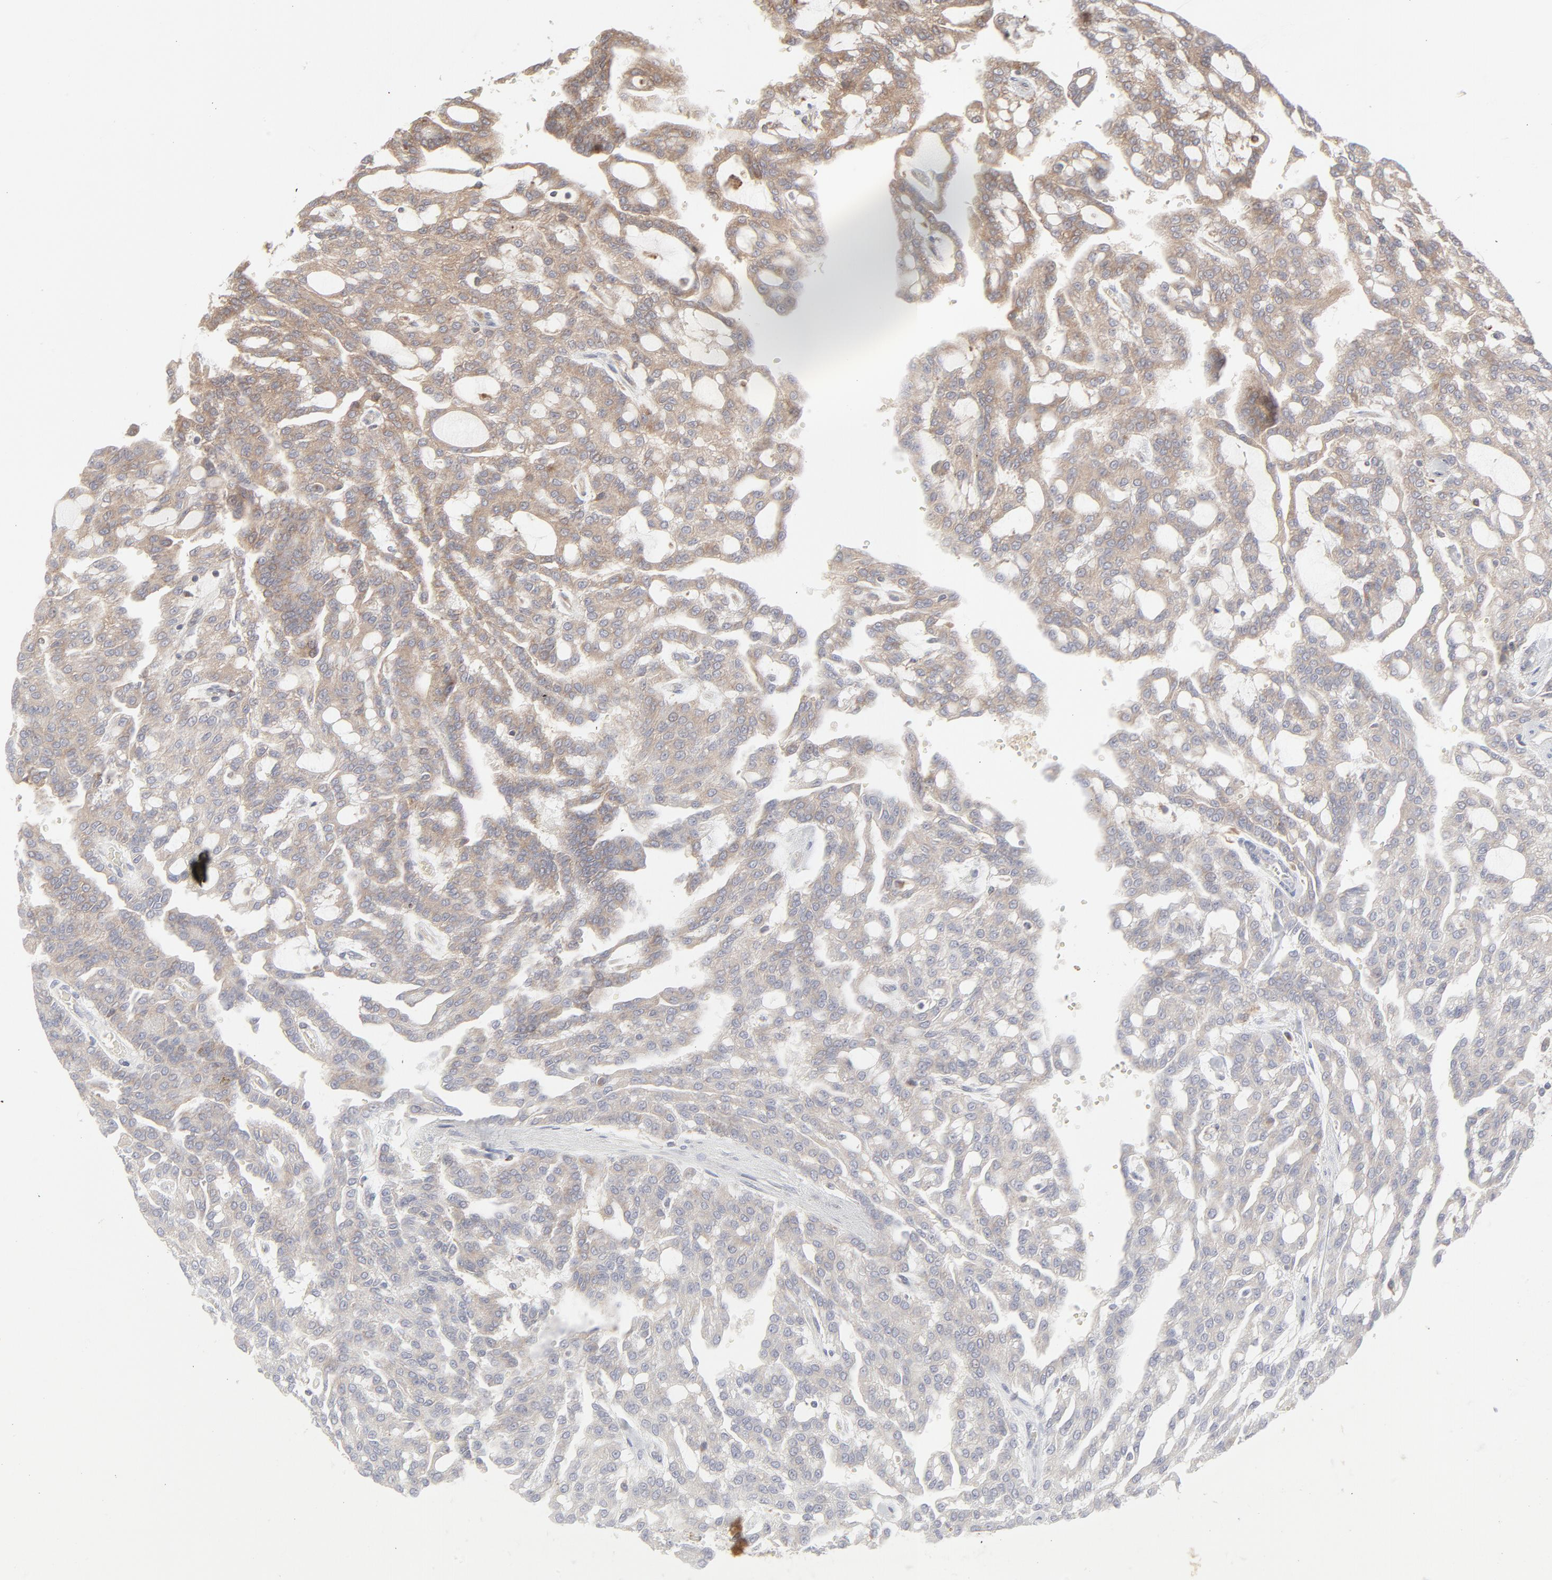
{"staining": {"intensity": "weak", "quantity": "25%-75%", "location": "cytoplasmic/membranous"}, "tissue": "renal cancer", "cell_type": "Tumor cells", "image_type": "cancer", "snomed": [{"axis": "morphology", "description": "Adenocarcinoma, NOS"}, {"axis": "topography", "description": "Kidney"}], "caption": "Tumor cells reveal low levels of weak cytoplasmic/membranous expression in about 25%-75% of cells in adenocarcinoma (renal).", "gene": "RAB5C", "patient": {"sex": "male", "age": 63}}